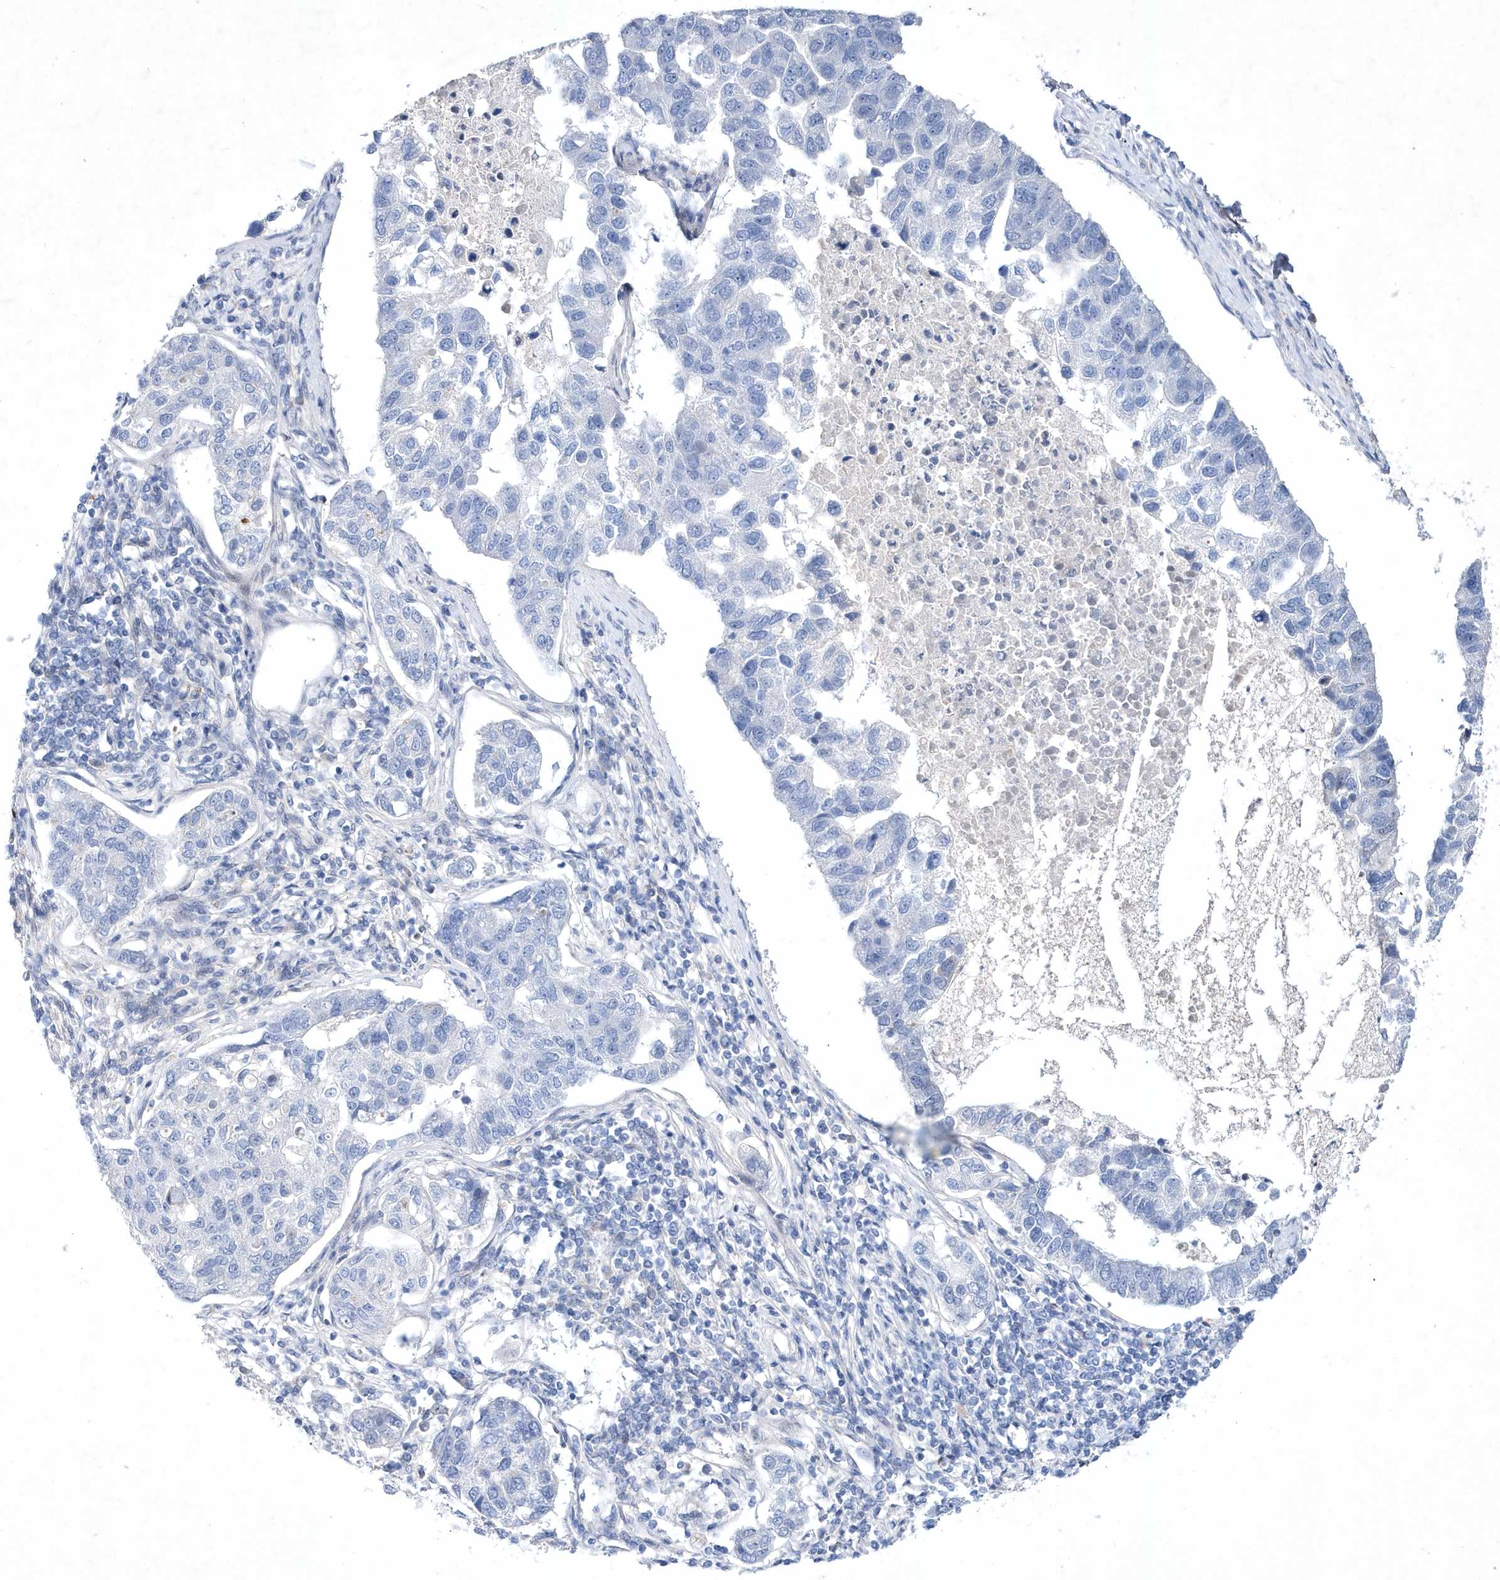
{"staining": {"intensity": "negative", "quantity": "none", "location": "none"}, "tissue": "pancreatic cancer", "cell_type": "Tumor cells", "image_type": "cancer", "snomed": [{"axis": "morphology", "description": "Adenocarcinoma, NOS"}, {"axis": "topography", "description": "Pancreas"}], "caption": "An image of pancreatic cancer (adenocarcinoma) stained for a protein shows no brown staining in tumor cells.", "gene": "ZNF875", "patient": {"sex": "female", "age": 61}}